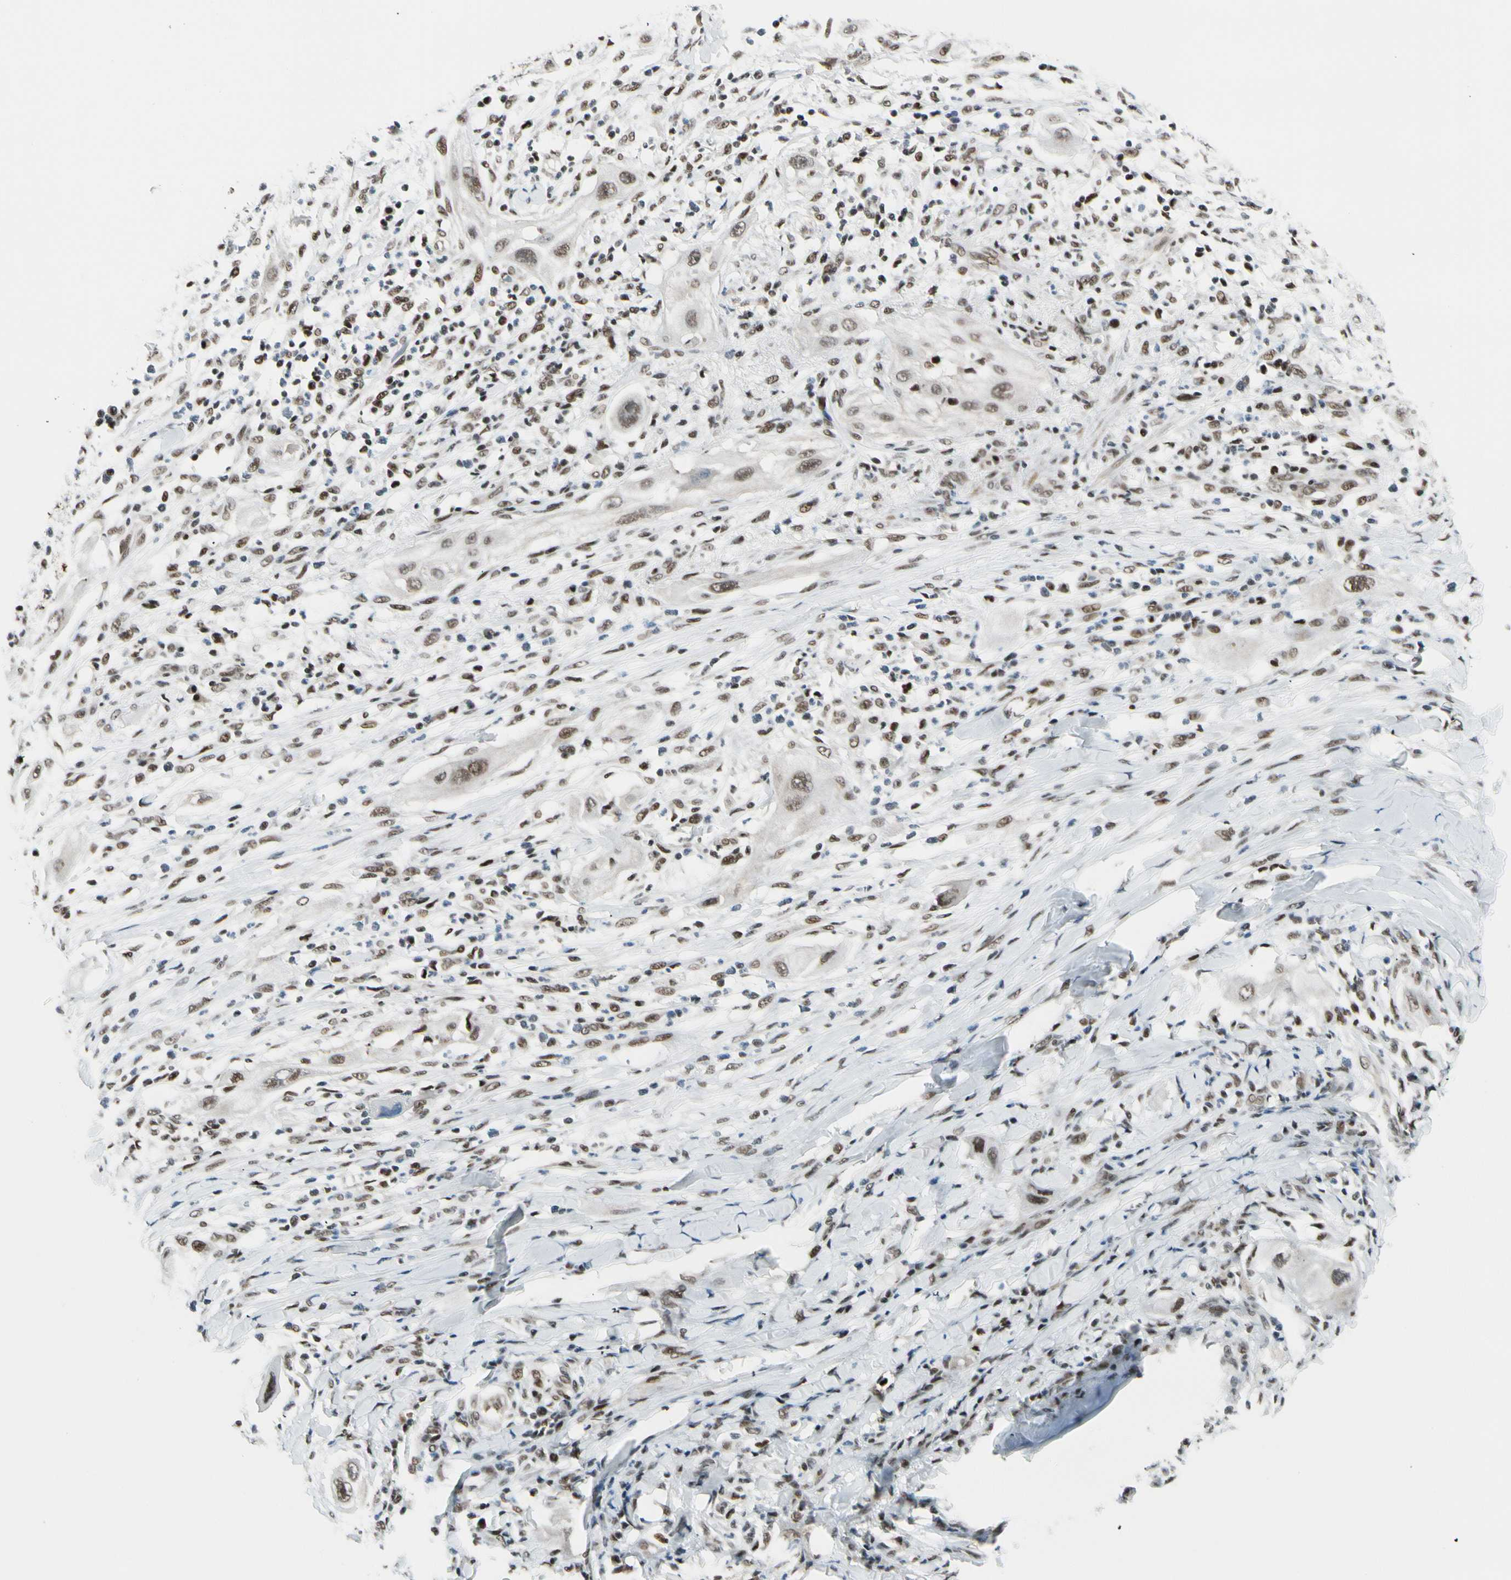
{"staining": {"intensity": "moderate", "quantity": ">75%", "location": "nuclear"}, "tissue": "lung cancer", "cell_type": "Tumor cells", "image_type": "cancer", "snomed": [{"axis": "morphology", "description": "Squamous cell carcinoma, NOS"}, {"axis": "topography", "description": "Lung"}], "caption": "This is an image of immunohistochemistry staining of lung squamous cell carcinoma, which shows moderate positivity in the nuclear of tumor cells.", "gene": "CHAMP1", "patient": {"sex": "female", "age": 47}}